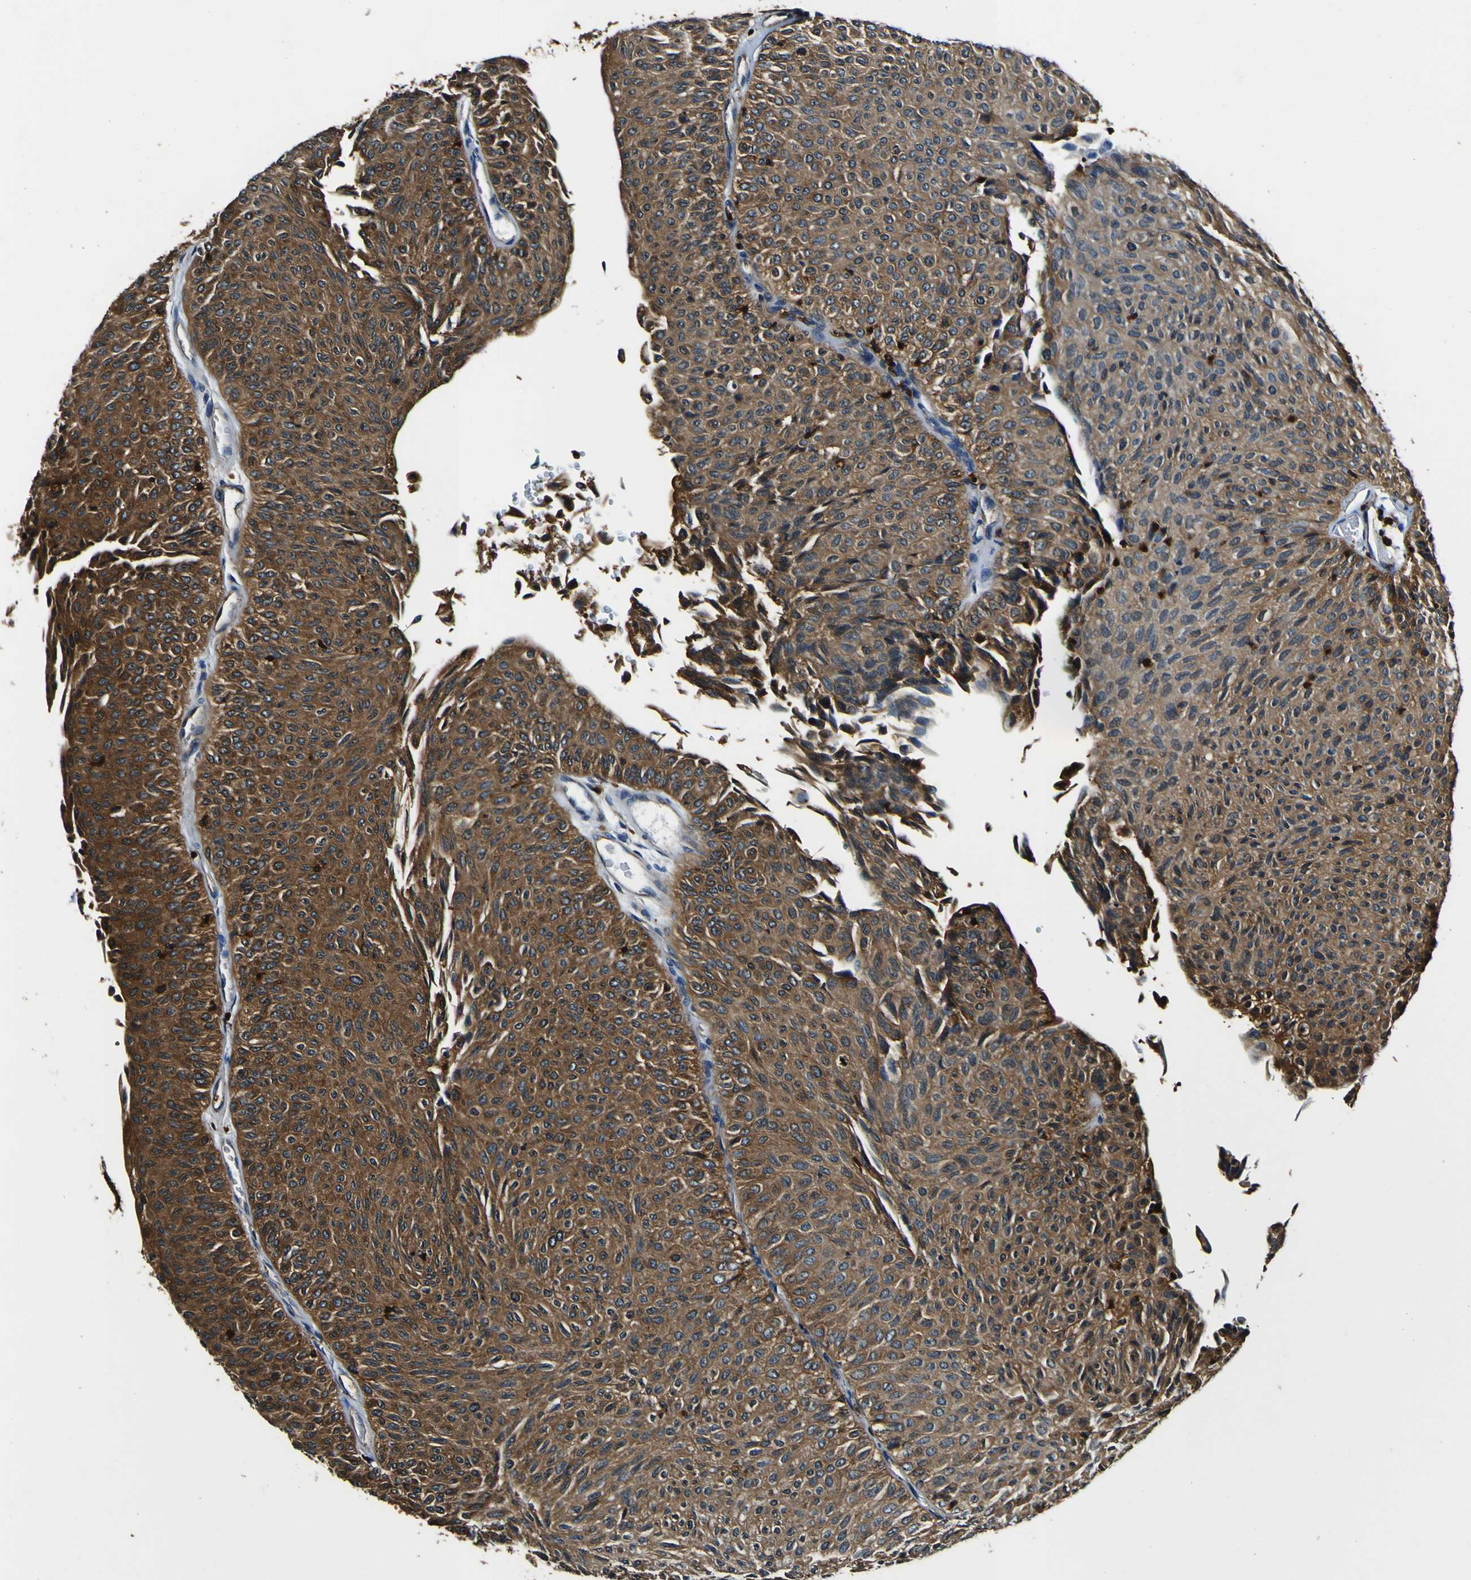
{"staining": {"intensity": "strong", "quantity": ">75%", "location": "cytoplasmic/membranous"}, "tissue": "urothelial cancer", "cell_type": "Tumor cells", "image_type": "cancer", "snomed": [{"axis": "morphology", "description": "Urothelial carcinoma, Low grade"}, {"axis": "topography", "description": "Urinary bladder"}], "caption": "IHC (DAB) staining of urothelial cancer reveals strong cytoplasmic/membranous protein staining in about >75% of tumor cells.", "gene": "RHOT2", "patient": {"sex": "male", "age": 78}}